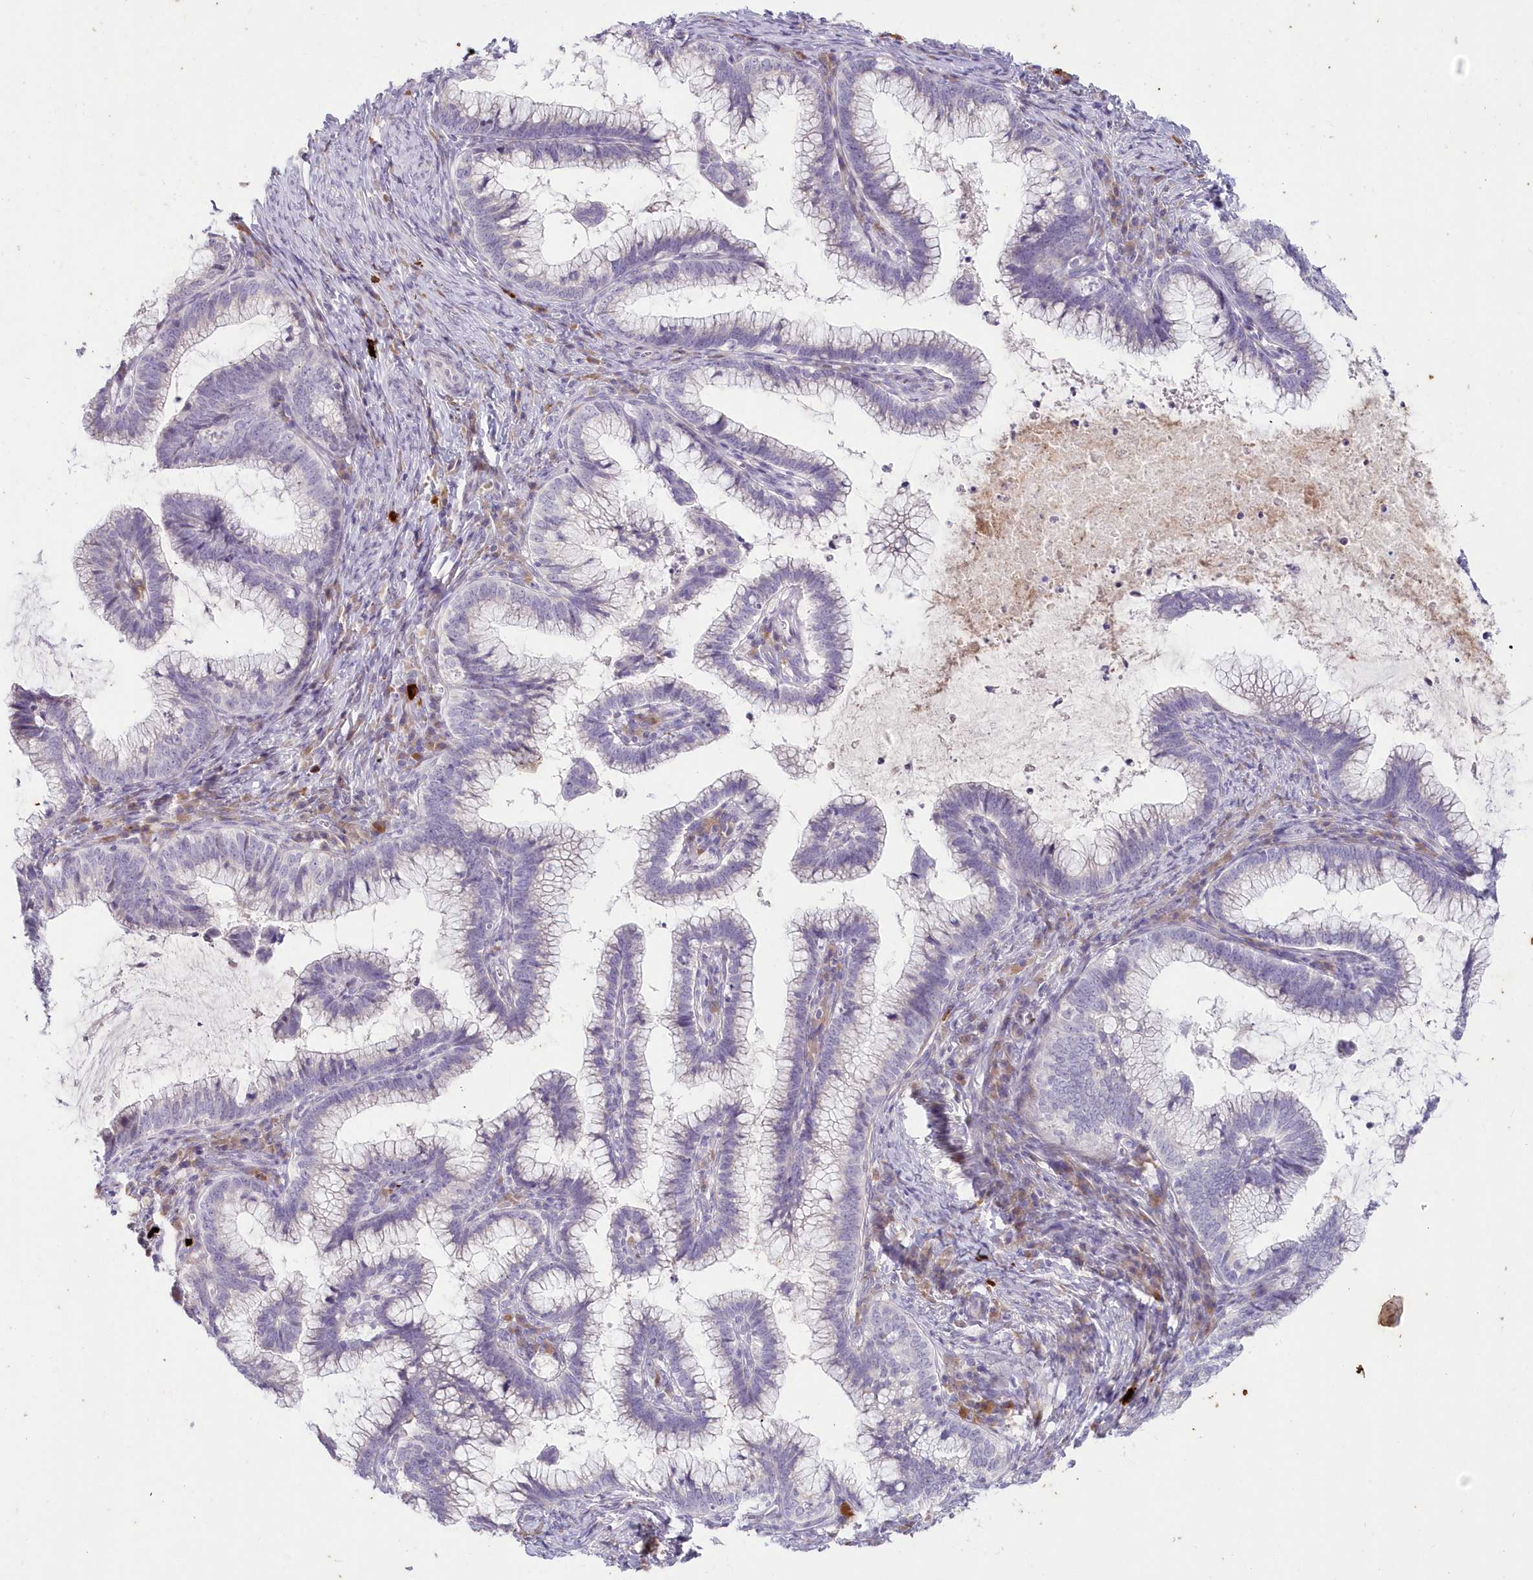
{"staining": {"intensity": "negative", "quantity": "none", "location": "none"}, "tissue": "cervical cancer", "cell_type": "Tumor cells", "image_type": "cancer", "snomed": [{"axis": "morphology", "description": "Adenocarcinoma, NOS"}, {"axis": "topography", "description": "Cervix"}], "caption": "A histopathology image of human cervical cancer is negative for staining in tumor cells. (Stains: DAB IHC with hematoxylin counter stain, Microscopy: brightfield microscopy at high magnification).", "gene": "SNED1", "patient": {"sex": "female", "age": 36}}